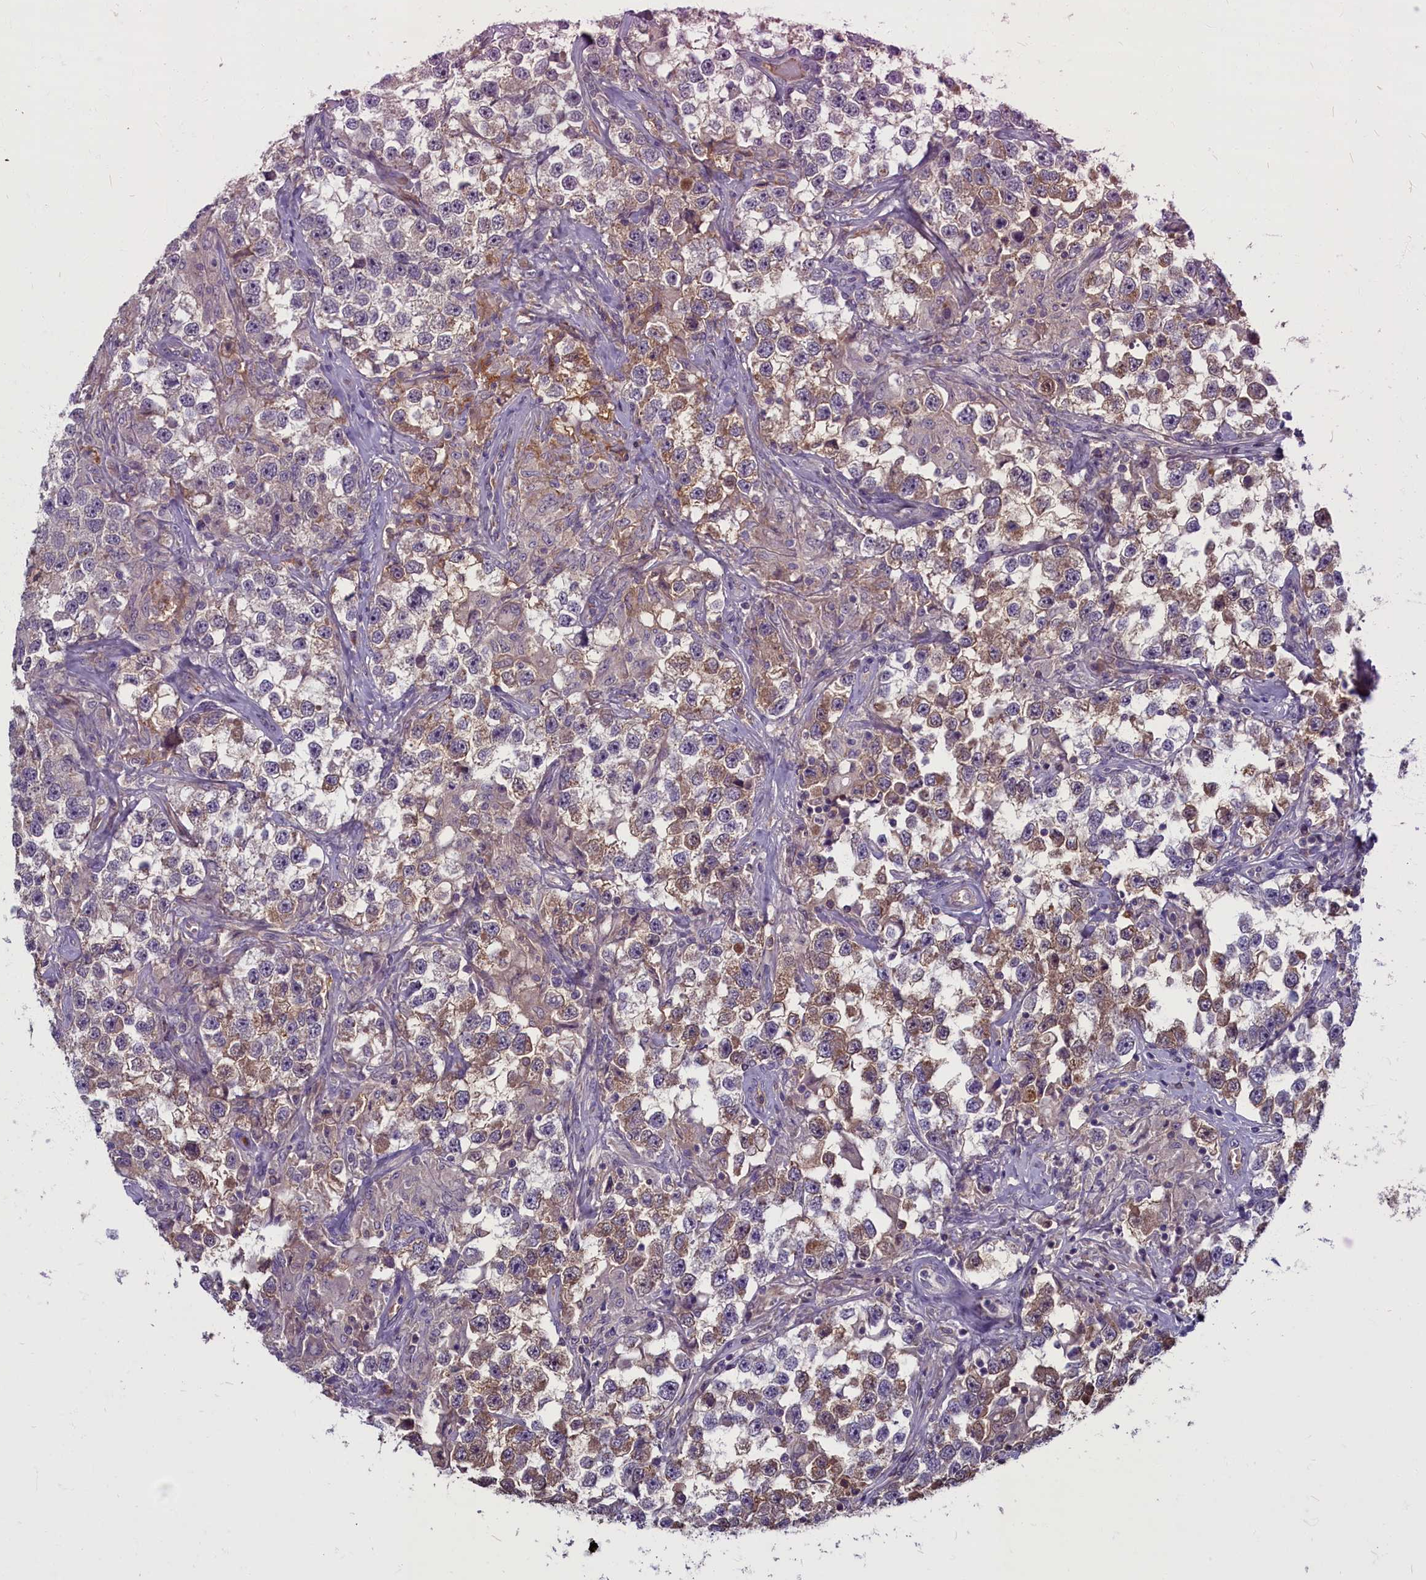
{"staining": {"intensity": "moderate", "quantity": ">75%", "location": "cytoplasmic/membranous"}, "tissue": "testis cancer", "cell_type": "Tumor cells", "image_type": "cancer", "snomed": [{"axis": "morphology", "description": "Seminoma, NOS"}, {"axis": "topography", "description": "Testis"}], "caption": "Protein staining of testis cancer (seminoma) tissue exhibits moderate cytoplasmic/membranous expression in about >75% of tumor cells.", "gene": "SV2C", "patient": {"sex": "male", "age": 46}}